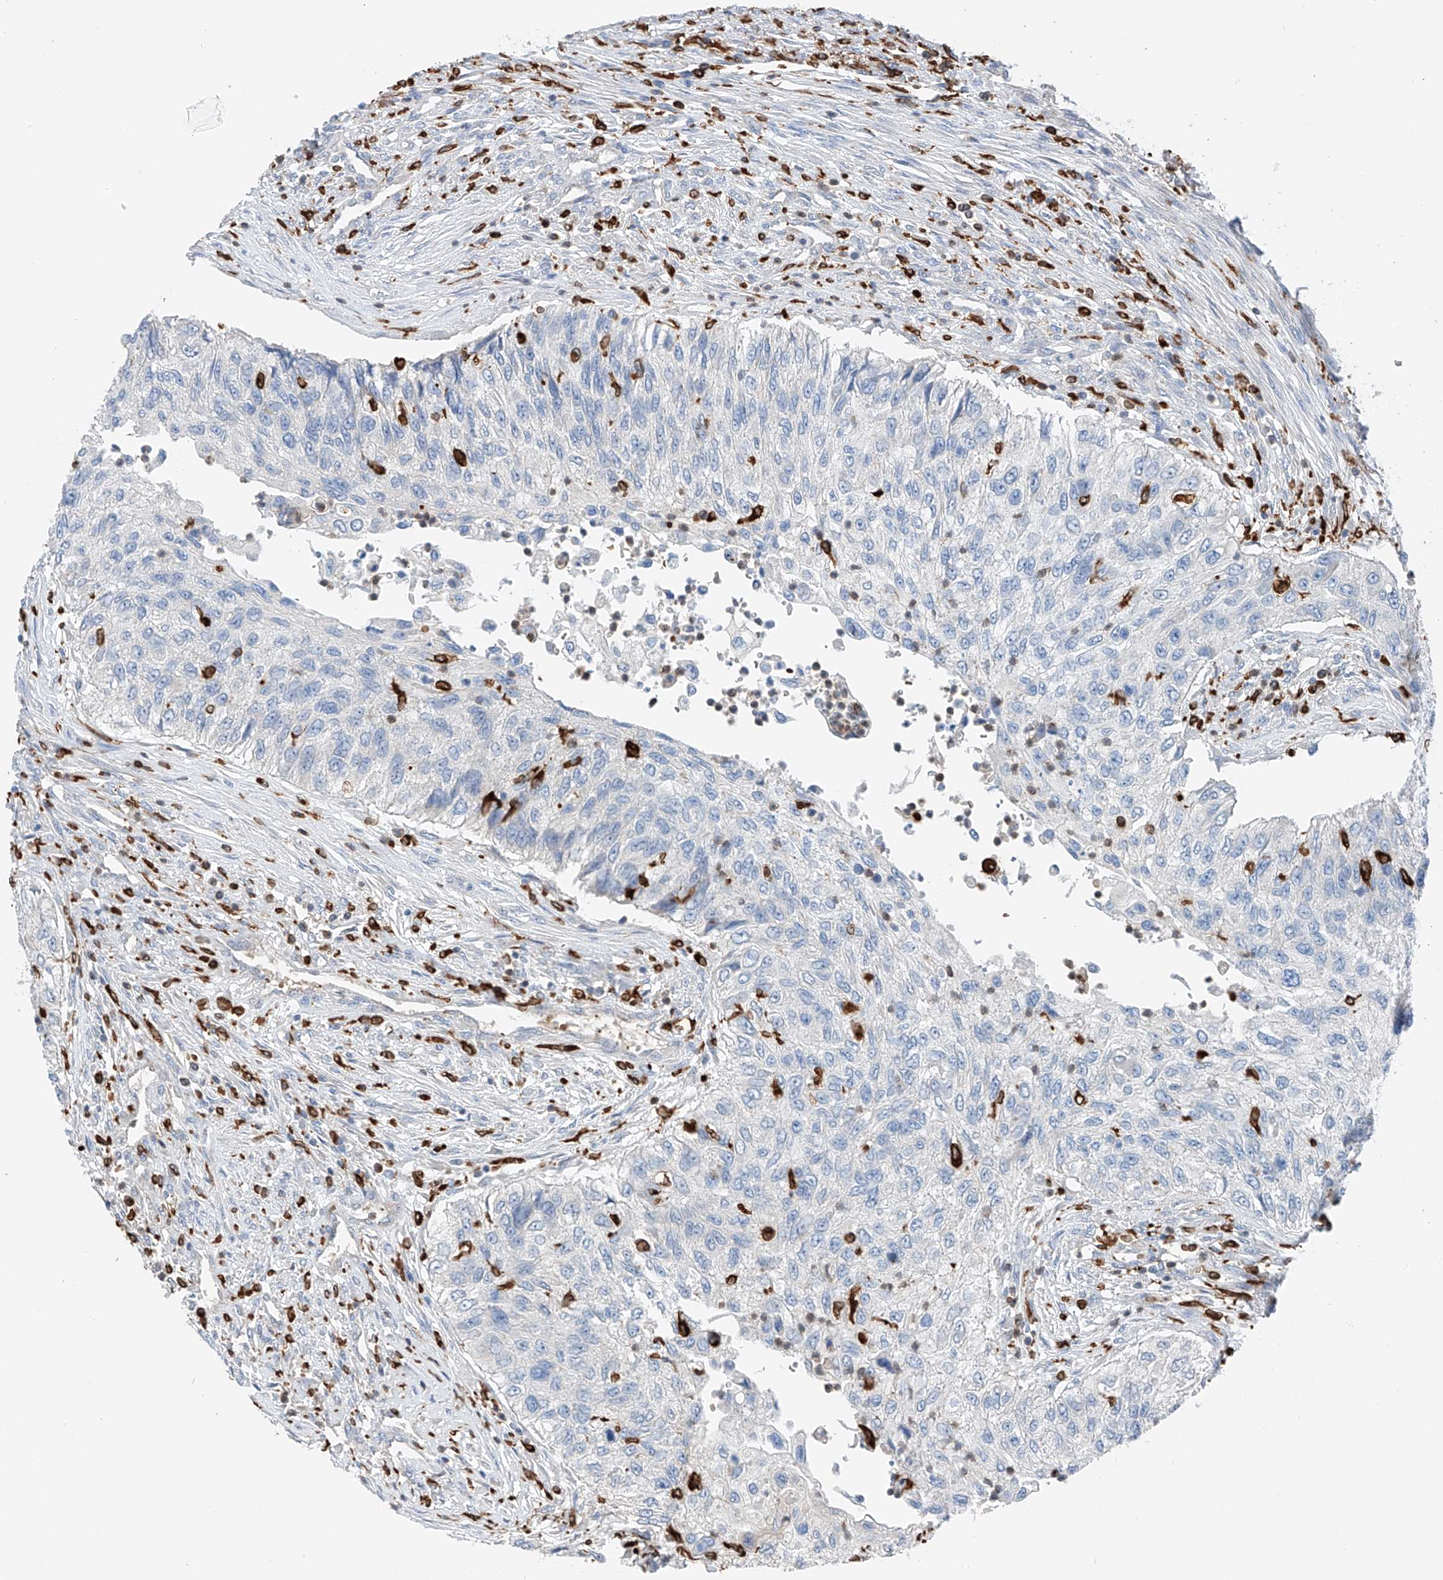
{"staining": {"intensity": "negative", "quantity": "none", "location": "none"}, "tissue": "urothelial cancer", "cell_type": "Tumor cells", "image_type": "cancer", "snomed": [{"axis": "morphology", "description": "Urothelial carcinoma, High grade"}, {"axis": "topography", "description": "Urinary bladder"}], "caption": "There is no significant expression in tumor cells of high-grade urothelial carcinoma.", "gene": "TBXAS1", "patient": {"sex": "female", "age": 60}}